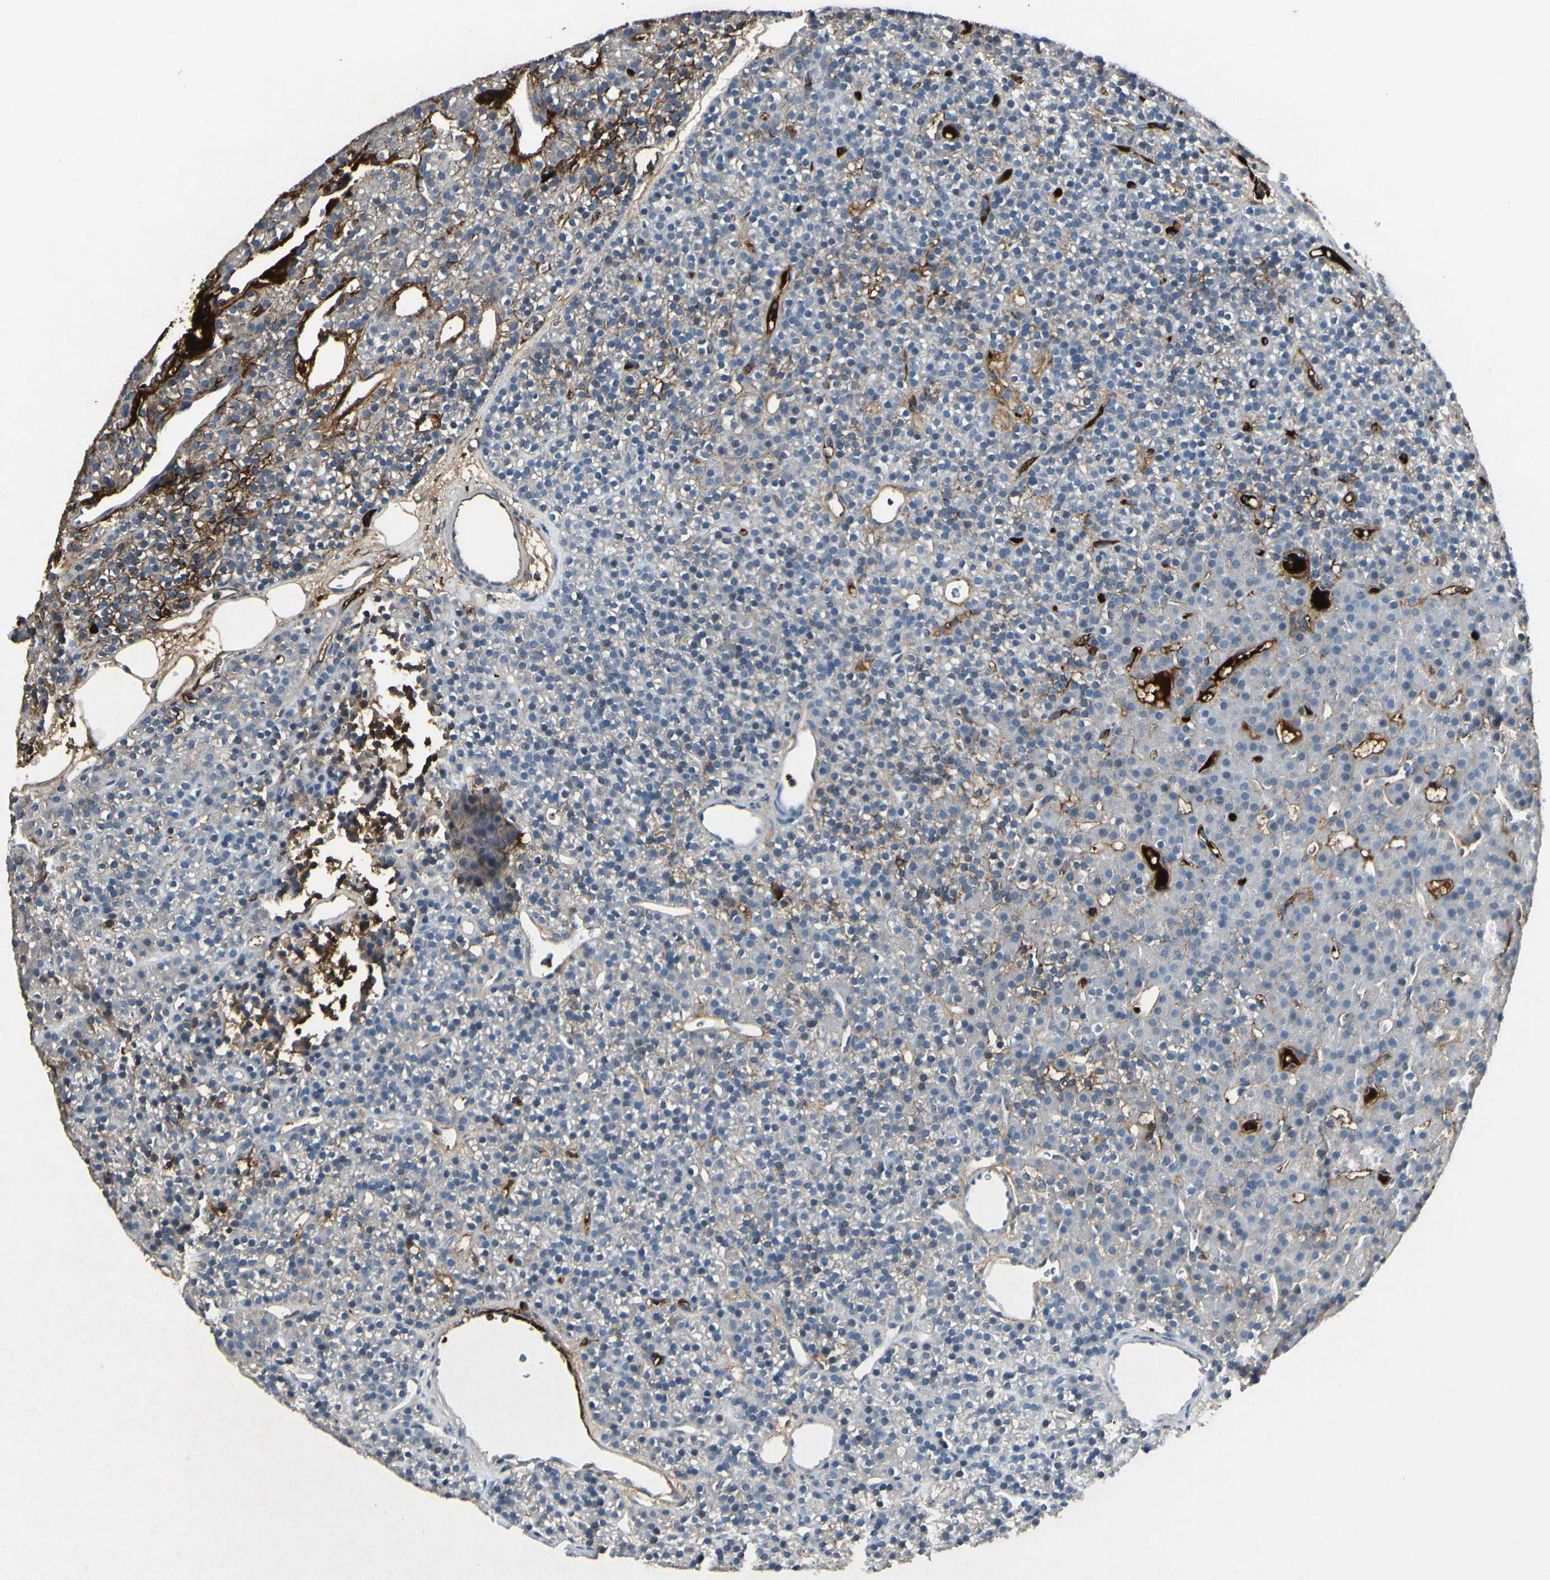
{"staining": {"intensity": "strong", "quantity": "<25%", "location": "cytoplasmic/membranous"}, "tissue": "parathyroid gland", "cell_type": "Glandular cells", "image_type": "normal", "snomed": [{"axis": "morphology", "description": "Normal tissue, NOS"}, {"axis": "morphology", "description": "Hyperplasia, NOS"}, {"axis": "topography", "description": "Parathyroid gland"}], "caption": "Brown immunohistochemical staining in unremarkable parathyroid gland shows strong cytoplasmic/membranous positivity in about <25% of glandular cells.", "gene": "IGHM", "patient": {"sex": "male", "age": 44}}